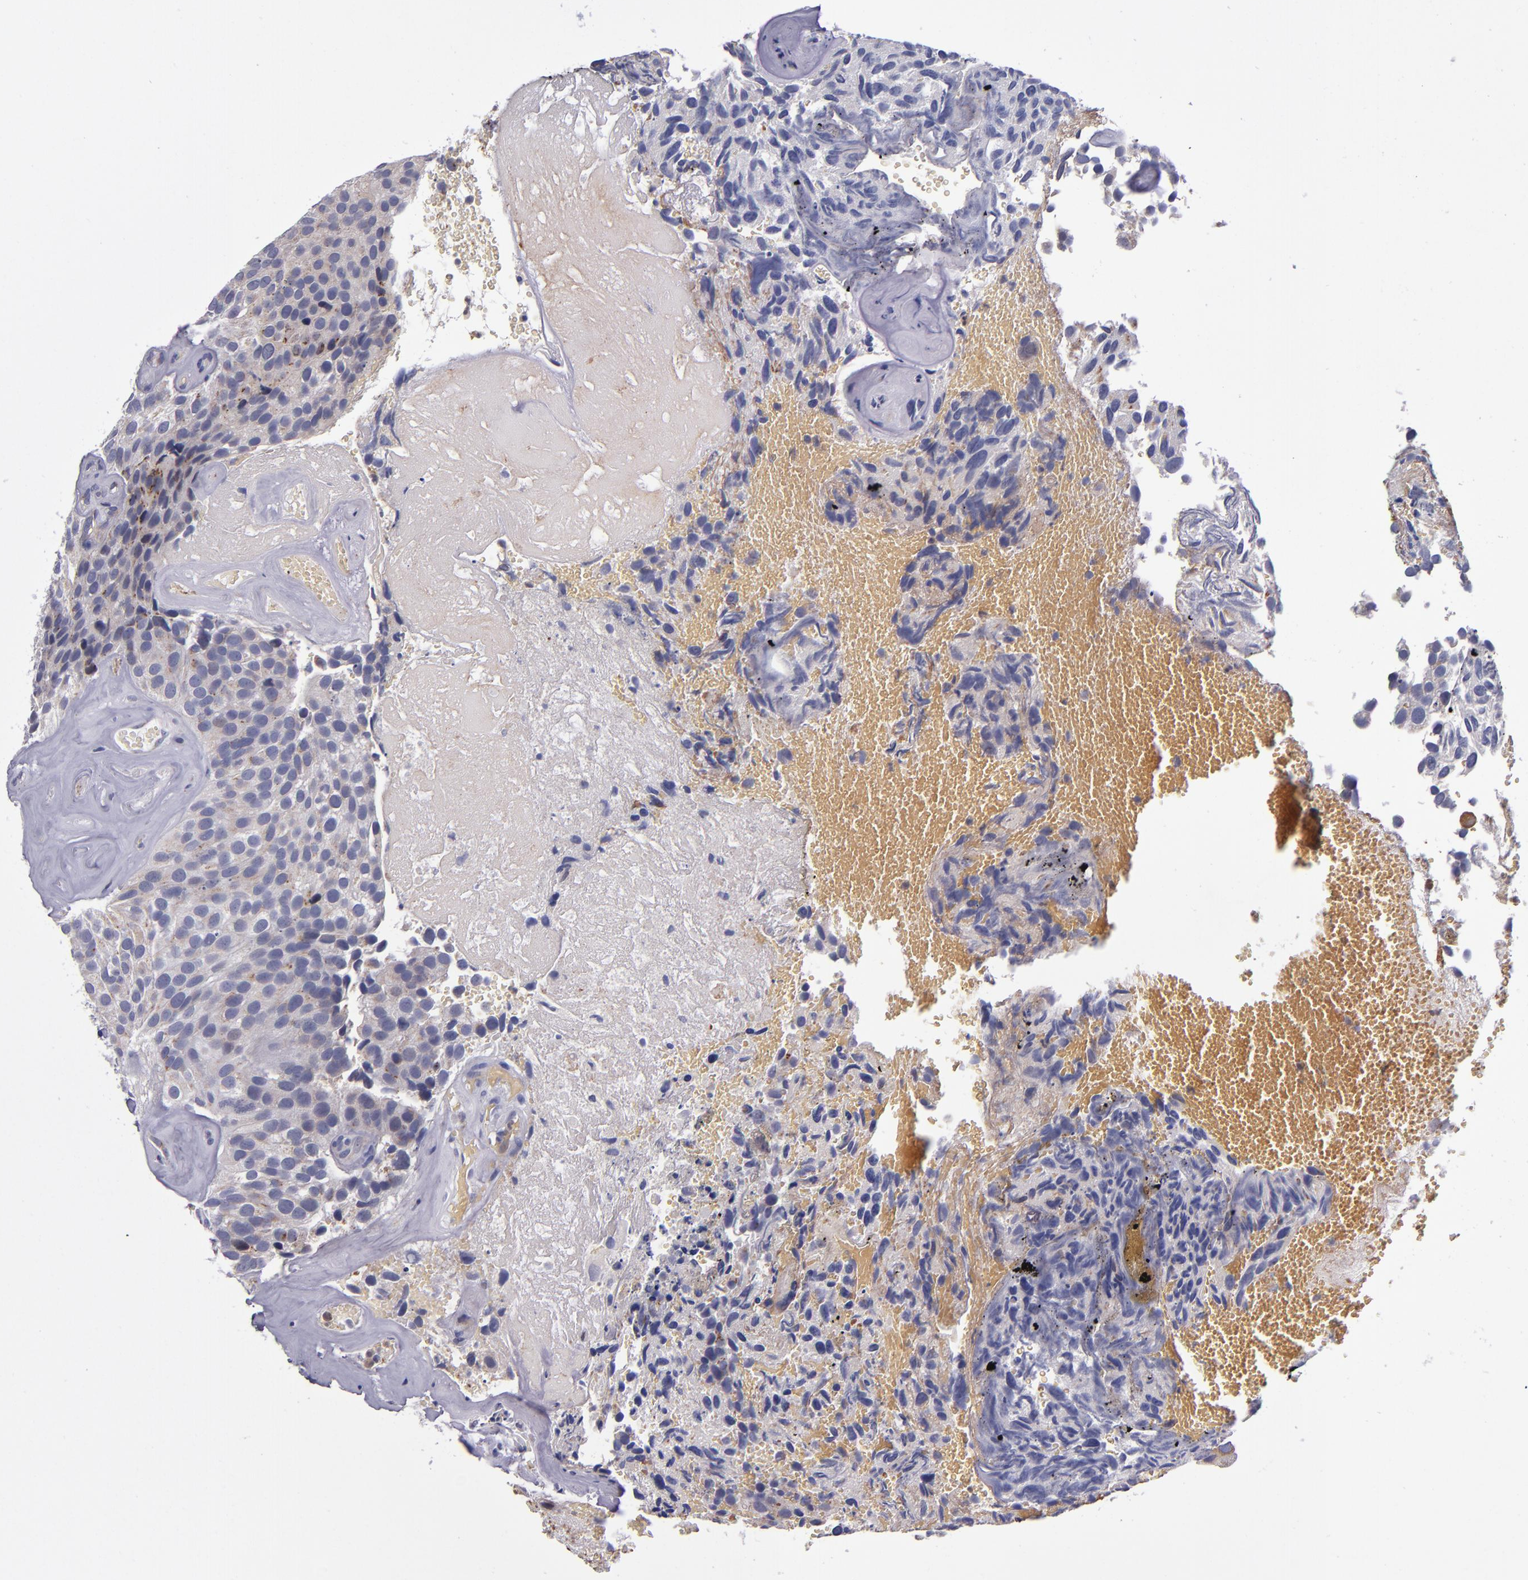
{"staining": {"intensity": "weak", "quantity": "25%-75%", "location": "cytoplasmic/membranous"}, "tissue": "urothelial cancer", "cell_type": "Tumor cells", "image_type": "cancer", "snomed": [{"axis": "morphology", "description": "Urothelial carcinoma, High grade"}, {"axis": "topography", "description": "Urinary bladder"}], "caption": "Immunohistochemistry (DAB) staining of high-grade urothelial carcinoma displays weak cytoplasmic/membranous protein staining in about 25%-75% of tumor cells.", "gene": "RAB41", "patient": {"sex": "male", "age": 72}}